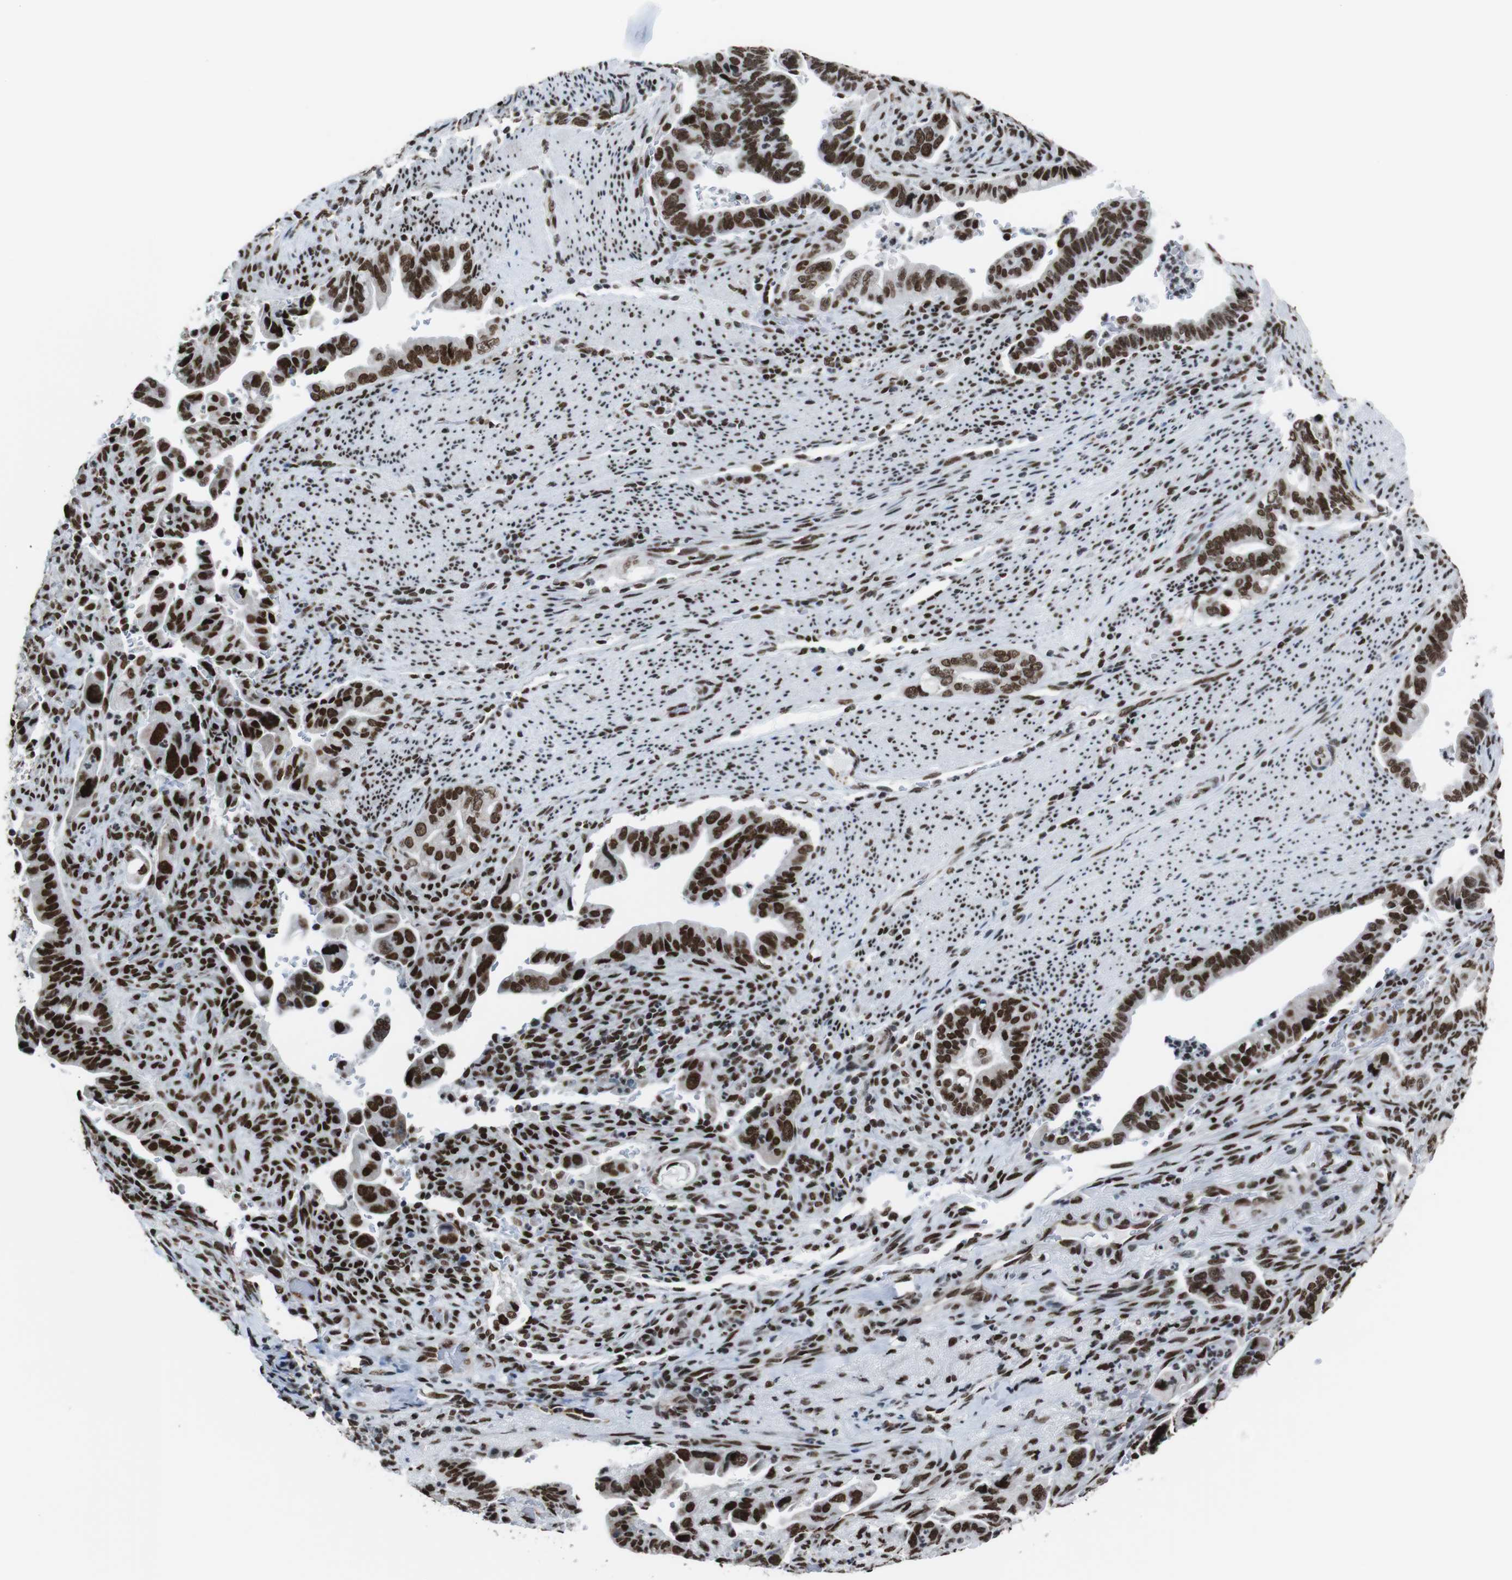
{"staining": {"intensity": "strong", "quantity": ">75%", "location": "nuclear"}, "tissue": "pancreatic cancer", "cell_type": "Tumor cells", "image_type": "cancer", "snomed": [{"axis": "morphology", "description": "Adenocarcinoma, NOS"}, {"axis": "topography", "description": "Pancreas"}], "caption": "Immunohistochemistry (DAB (3,3'-diaminobenzidine)) staining of human pancreatic adenocarcinoma displays strong nuclear protein positivity in about >75% of tumor cells.", "gene": "ROMO1", "patient": {"sex": "male", "age": 70}}